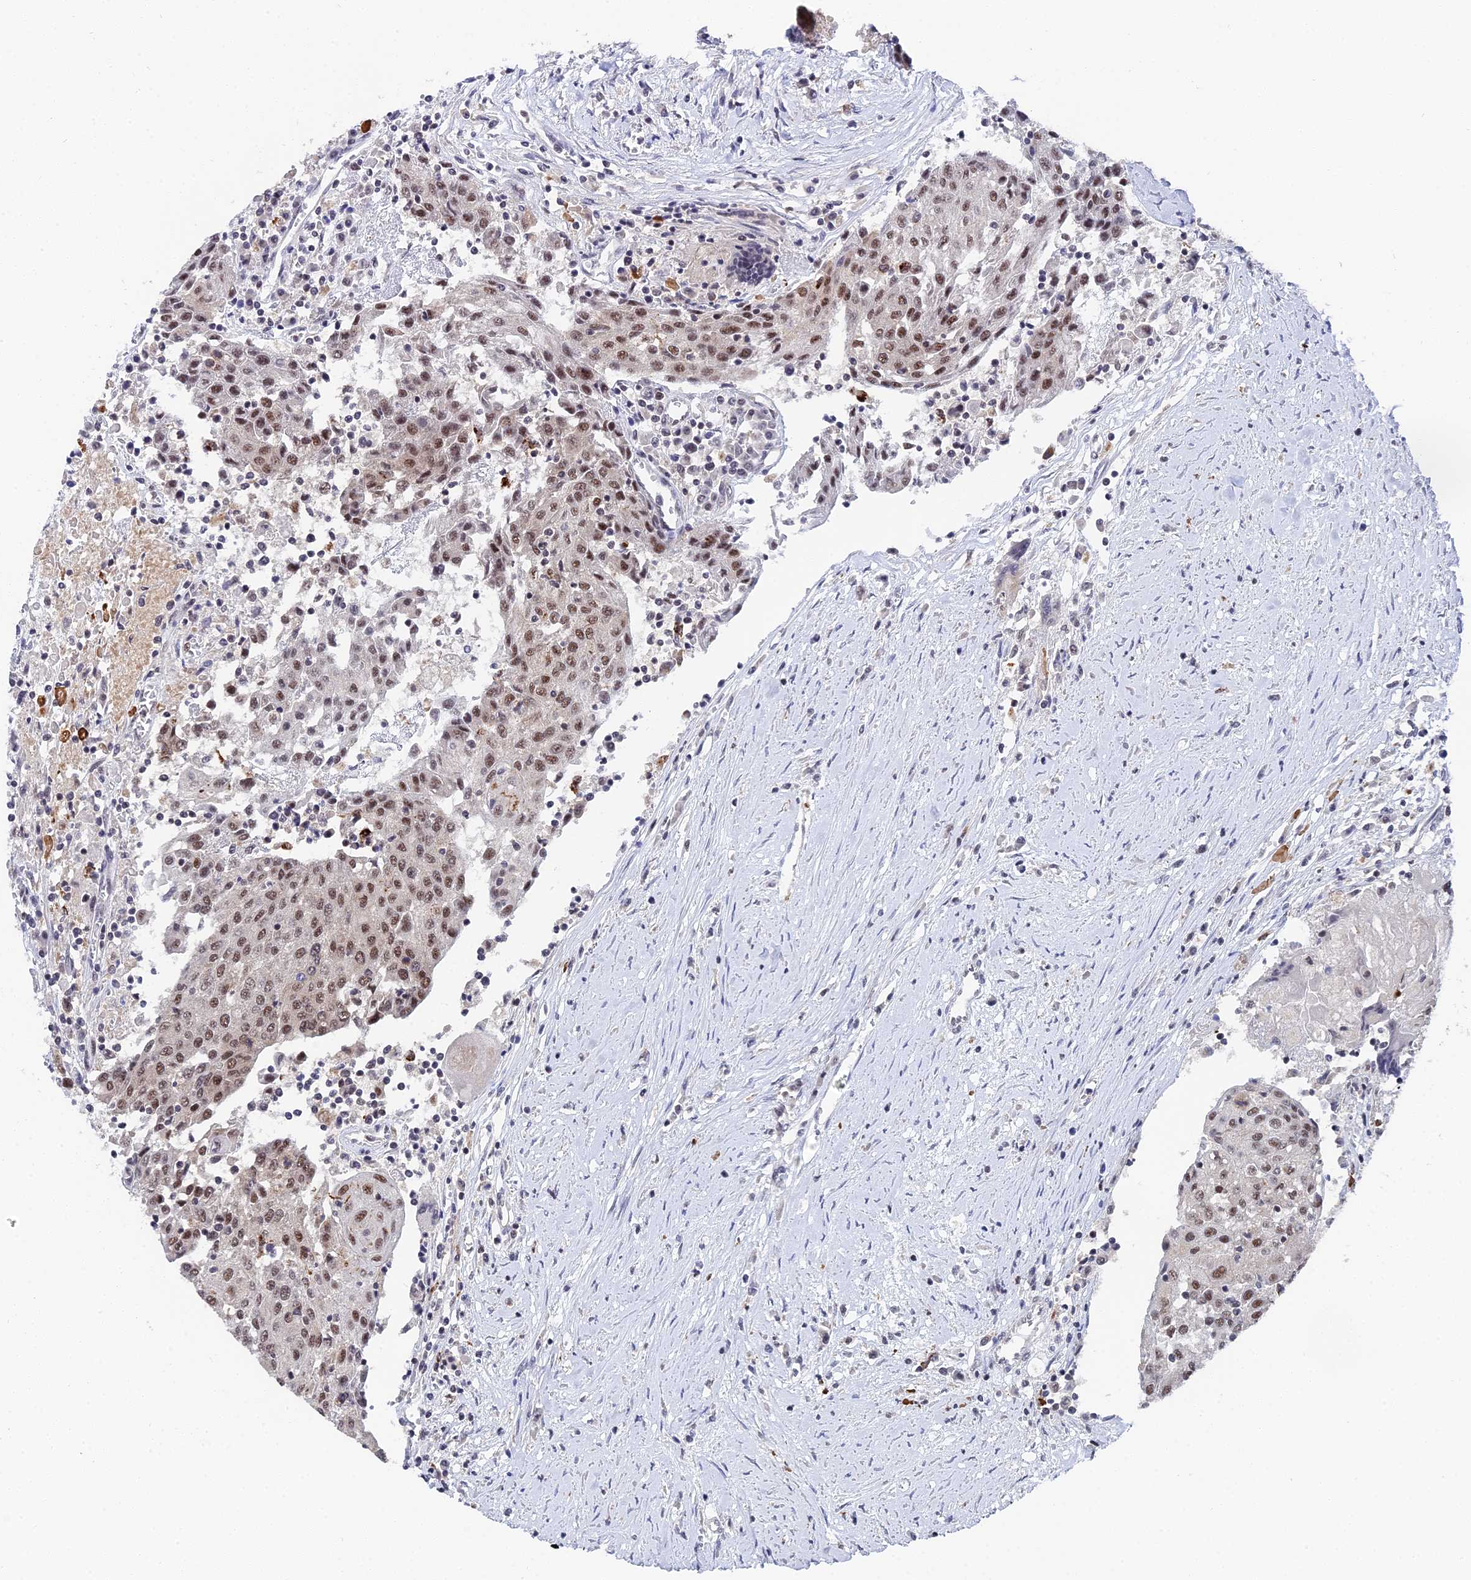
{"staining": {"intensity": "moderate", "quantity": ">75%", "location": "nuclear"}, "tissue": "urothelial cancer", "cell_type": "Tumor cells", "image_type": "cancer", "snomed": [{"axis": "morphology", "description": "Urothelial carcinoma, High grade"}, {"axis": "topography", "description": "Urinary bladder"}], "caption": "Urothelial carcinoma (high-grade) was stained to show a protein in brown. There is medium levels of moderate nuclear staining in about >75% of tumor cells. (Stains: DAB (3,3'-diaminobenzidine) in brown, nuclei in blue, Microscopy: brightfield microscopy at high magnification).", "gene": "MAGOHB", "patient": {"sex": "female", "age": 85}}